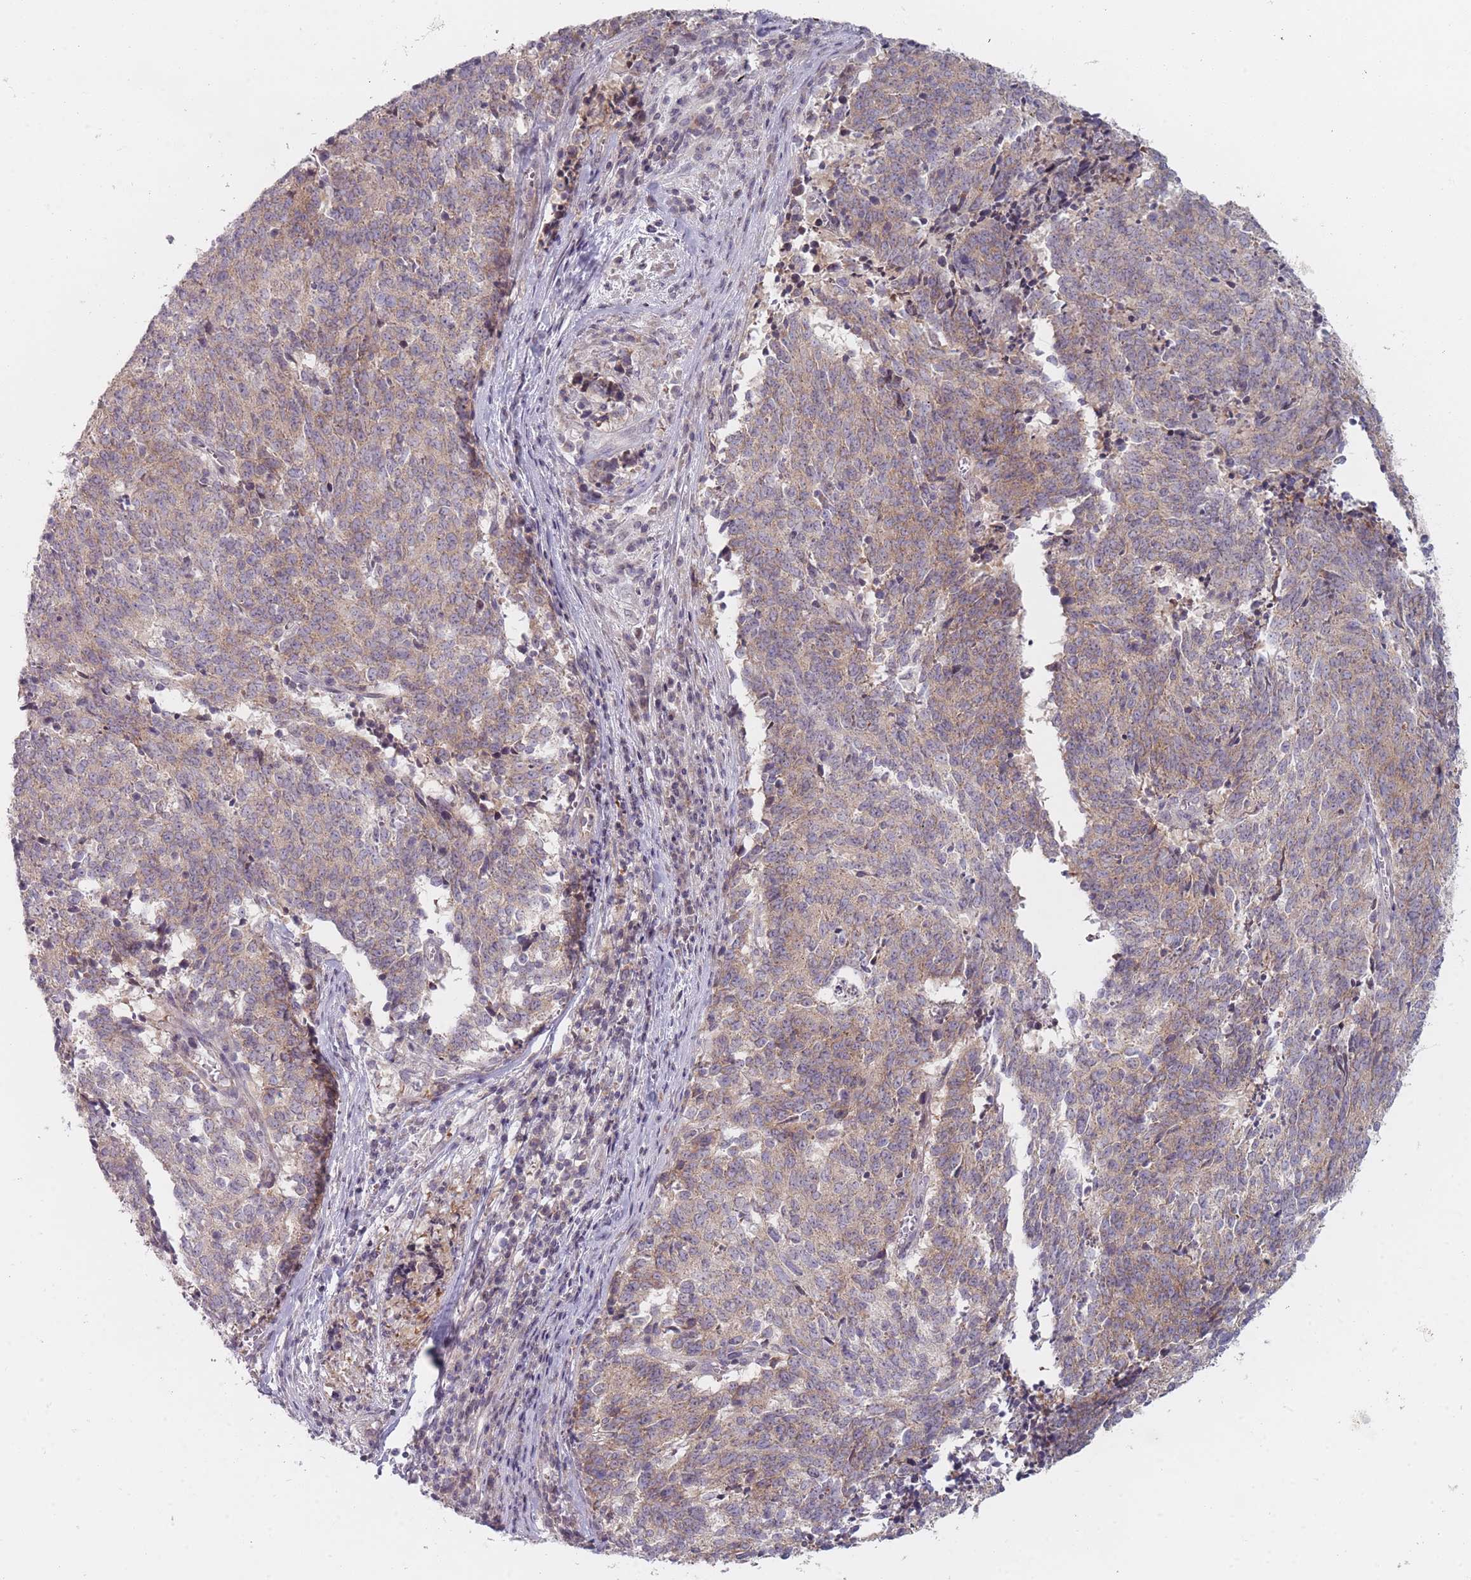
{"staining": {"intensity": "moderate", "quantity": "25%-75%", "location": "cytoplasmic/membranous"}, "tissue": "cervical cancer", "cell_type": "Tumor cells", "image_type": "cancer", "snomed": [{"axis": "morphology", "description": "Squamous cell carcinoma, NOS"}, {"axis": "topography", "description": "Cervix"}], "caption": "The photomicrograph exhibits immunohistochemical staining of cervical cancer. There is moderate cytoplasmic/membranous staining is present in approximately 25%-75% of tumor cells.", "gene": "PCDH12", "patient": {"sex": "female", "age": 29}}